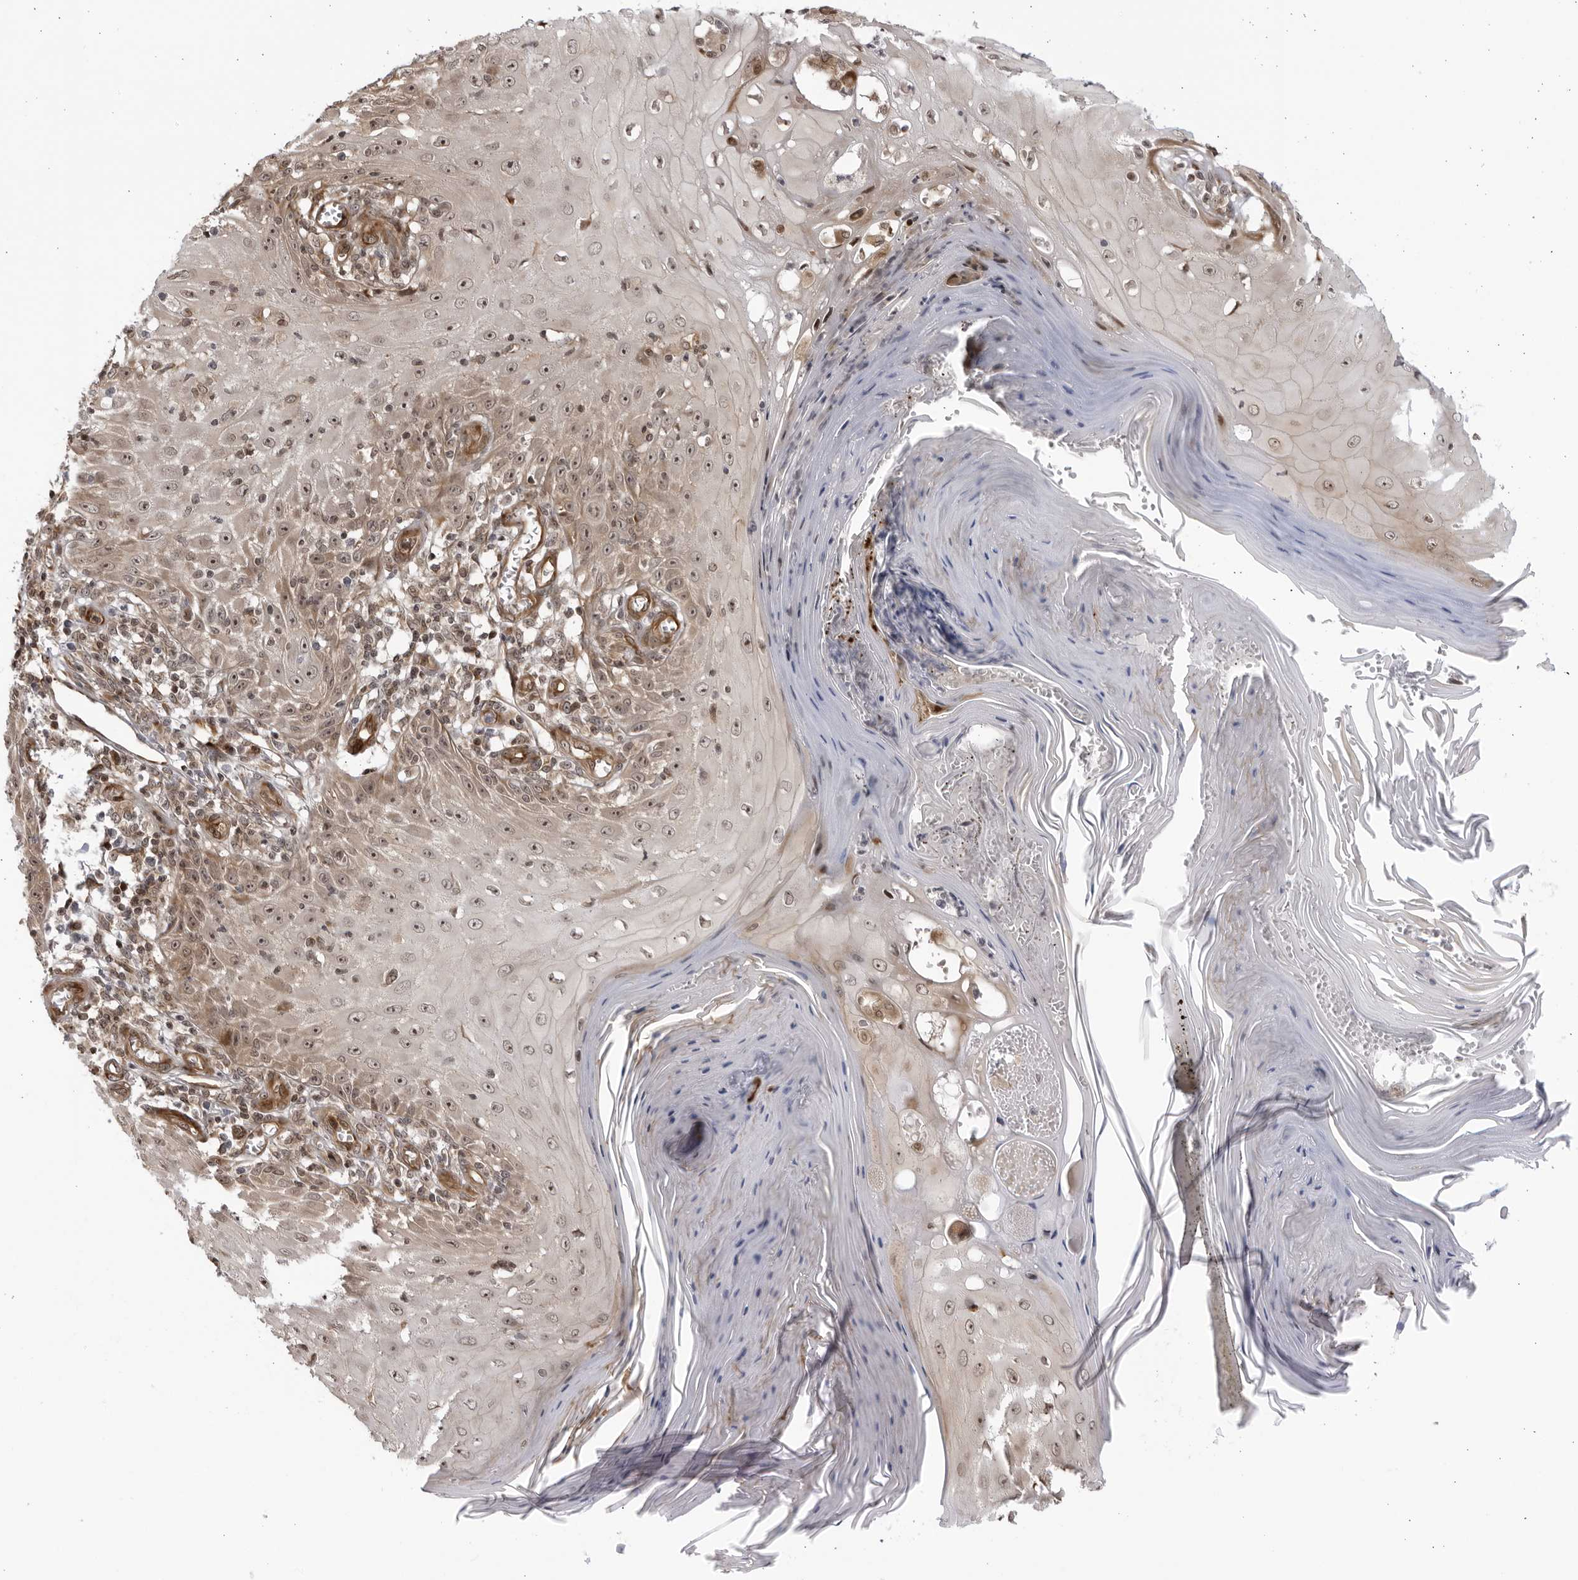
{"staining": {"intensity": "moderate", "quantity": ">75%", "location": "cytoplasmic/membranous,nuclear"}, "tissue": "skin cancer", "cell_type": "Tumor cells", "image_type": "cancer", "snomed": [{"axis": "morphology", "description": "Squamous cell carcinoma, NOS"}, {"axis": "topography", "description": "Skin"}], "caption": "Immunohistochemical staining of skin cancer demonstrates moderate cytoplasmic/membranous and nuclear protein staining in approximately >75% of tumor cells. The protein of interest is shown in brown color, while the nuclei are stained blue.", "gene": "CNBD1", "patient": {"sex": "female", "age": 73}}